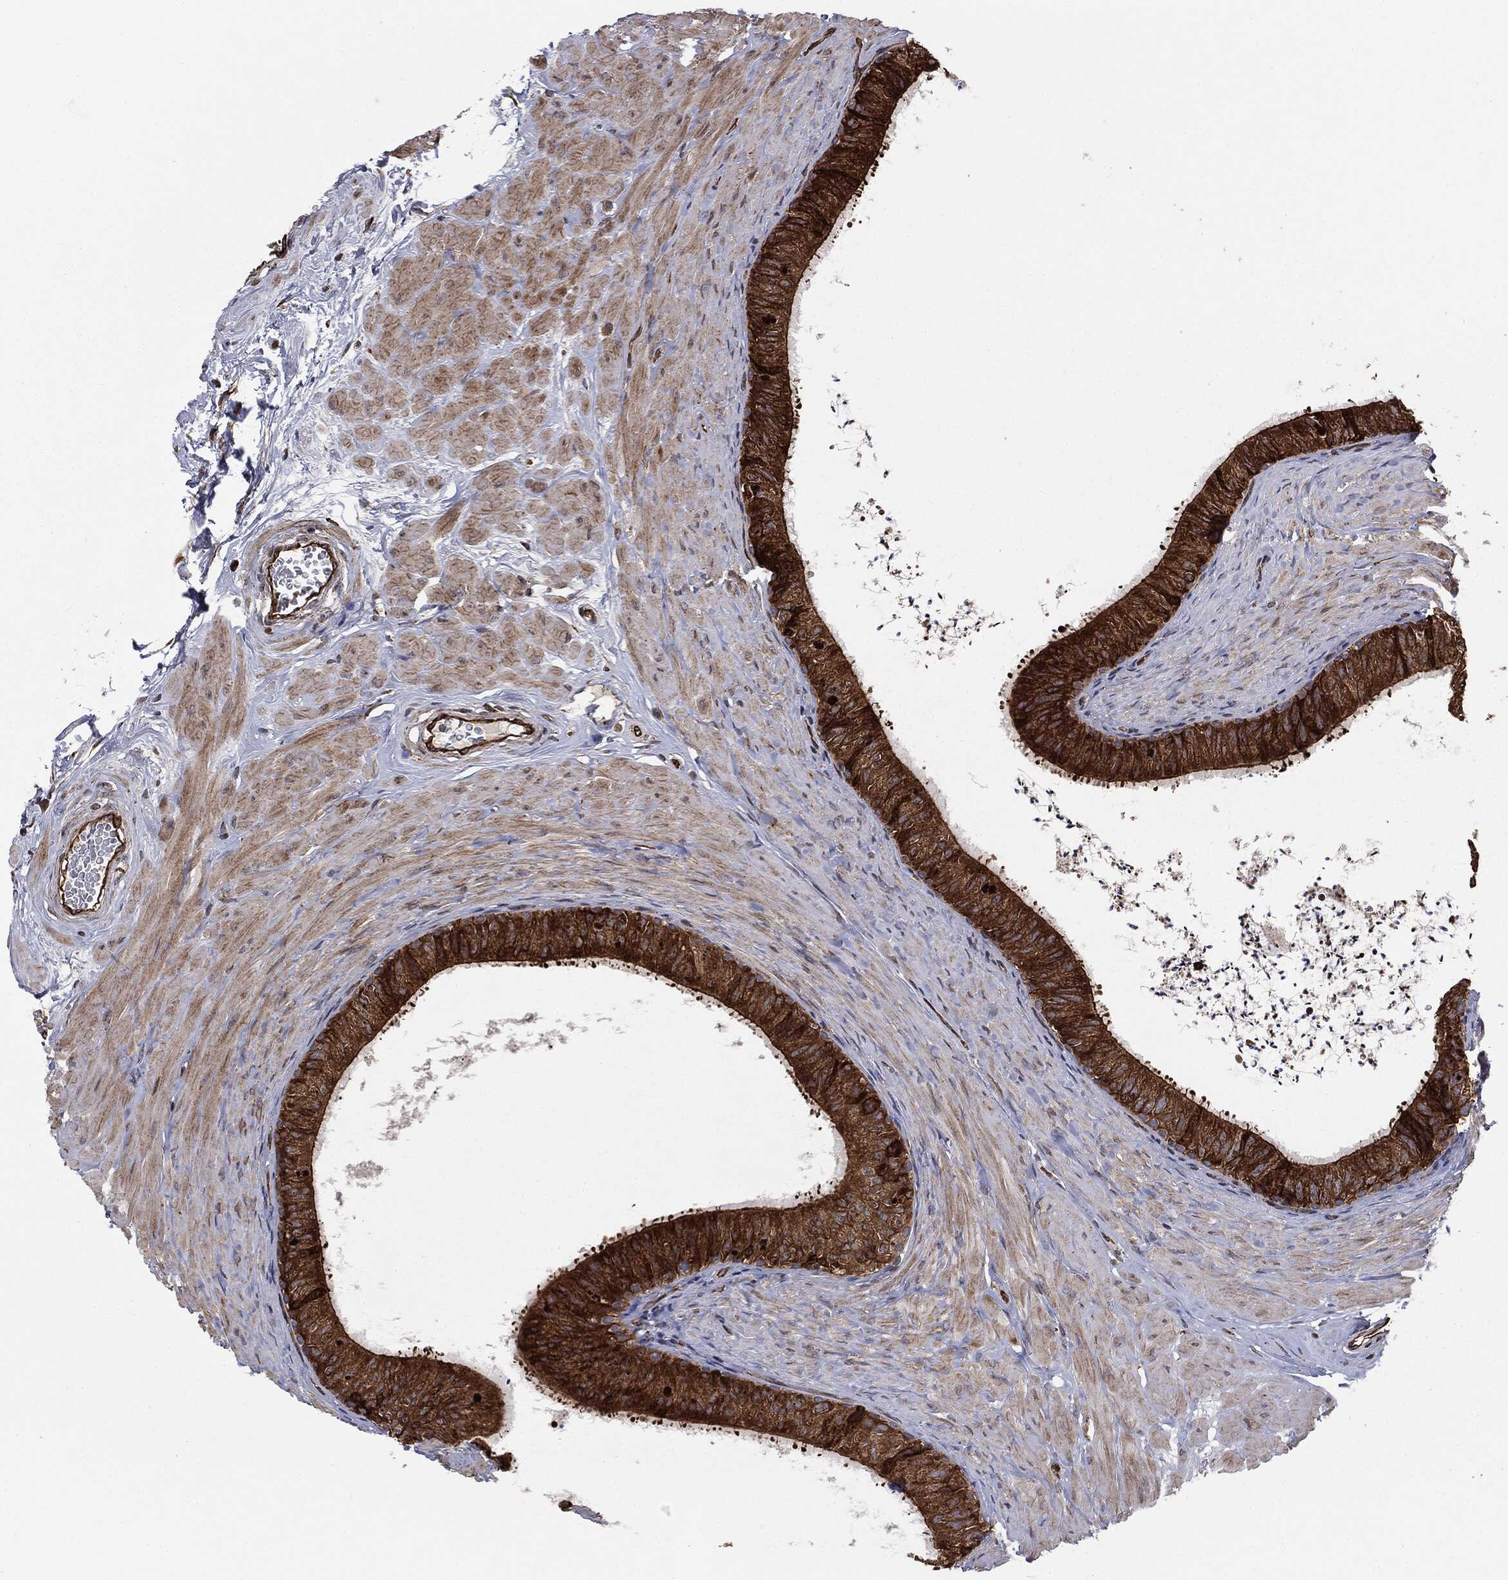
{"staining": {"intensity": "strong", "quantity": ">75%", "location": "cytoplasmic/membranous"}, "tissue": "epididymis", "cell_type": "Glandular cells", "image_type": "normal", "snomed": [{"axis": "morphology", "description": "Normal tissue, NOS"}, {"axis": "topography", "description": "Epididymis"}], "caption": "Benign epididymis was stained to show a protein in brown. There is high levels of strong cytoplasmic/membranous expression in approximately >75% of glandular cells.", "gene": "CYLD", "patient": {"sex": "male", "age": 34}}